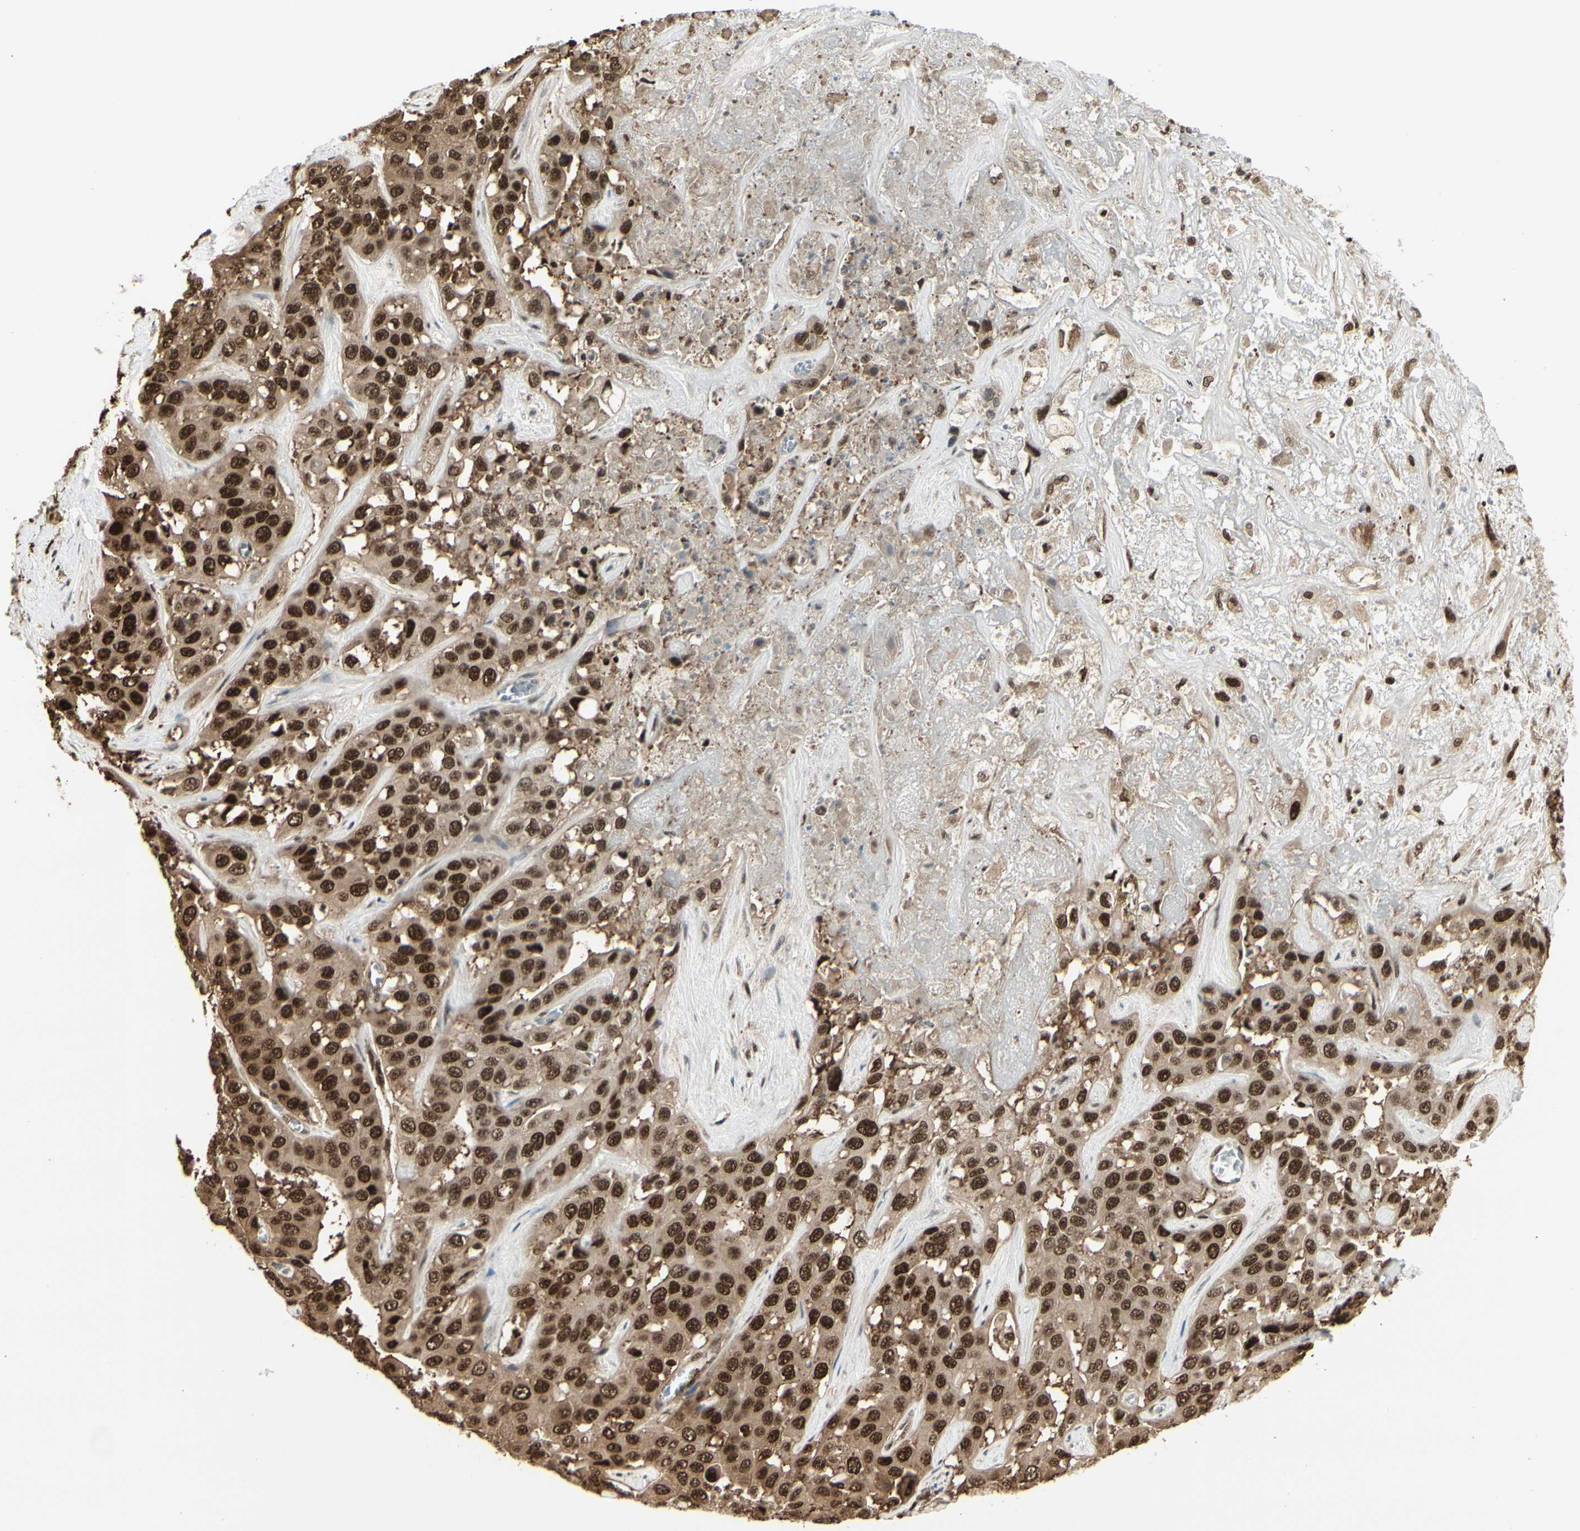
{"staining": {"intensity": "strong", "quantity": ">75%", "location": "cytoplasmic/membranous,nuclear"}, "tissue": "liver cancer", "cell_type": "Tumor cells", "image_type": "cancer", "snomed": [{"axis": "morphology", "description": "Cholangiocarcinoma"}, {"axis": "topography", "description": "Liver"}], "caption": "Immunohistochemical staining of human liver cancer (cholangiocarcinoma) reveals high levels of strong cytoplasmic/membranous and nuclear staining in about >75% of tumor cells.", "gene": "HSF1", "patient": {"sex": "female", "age": 52}}